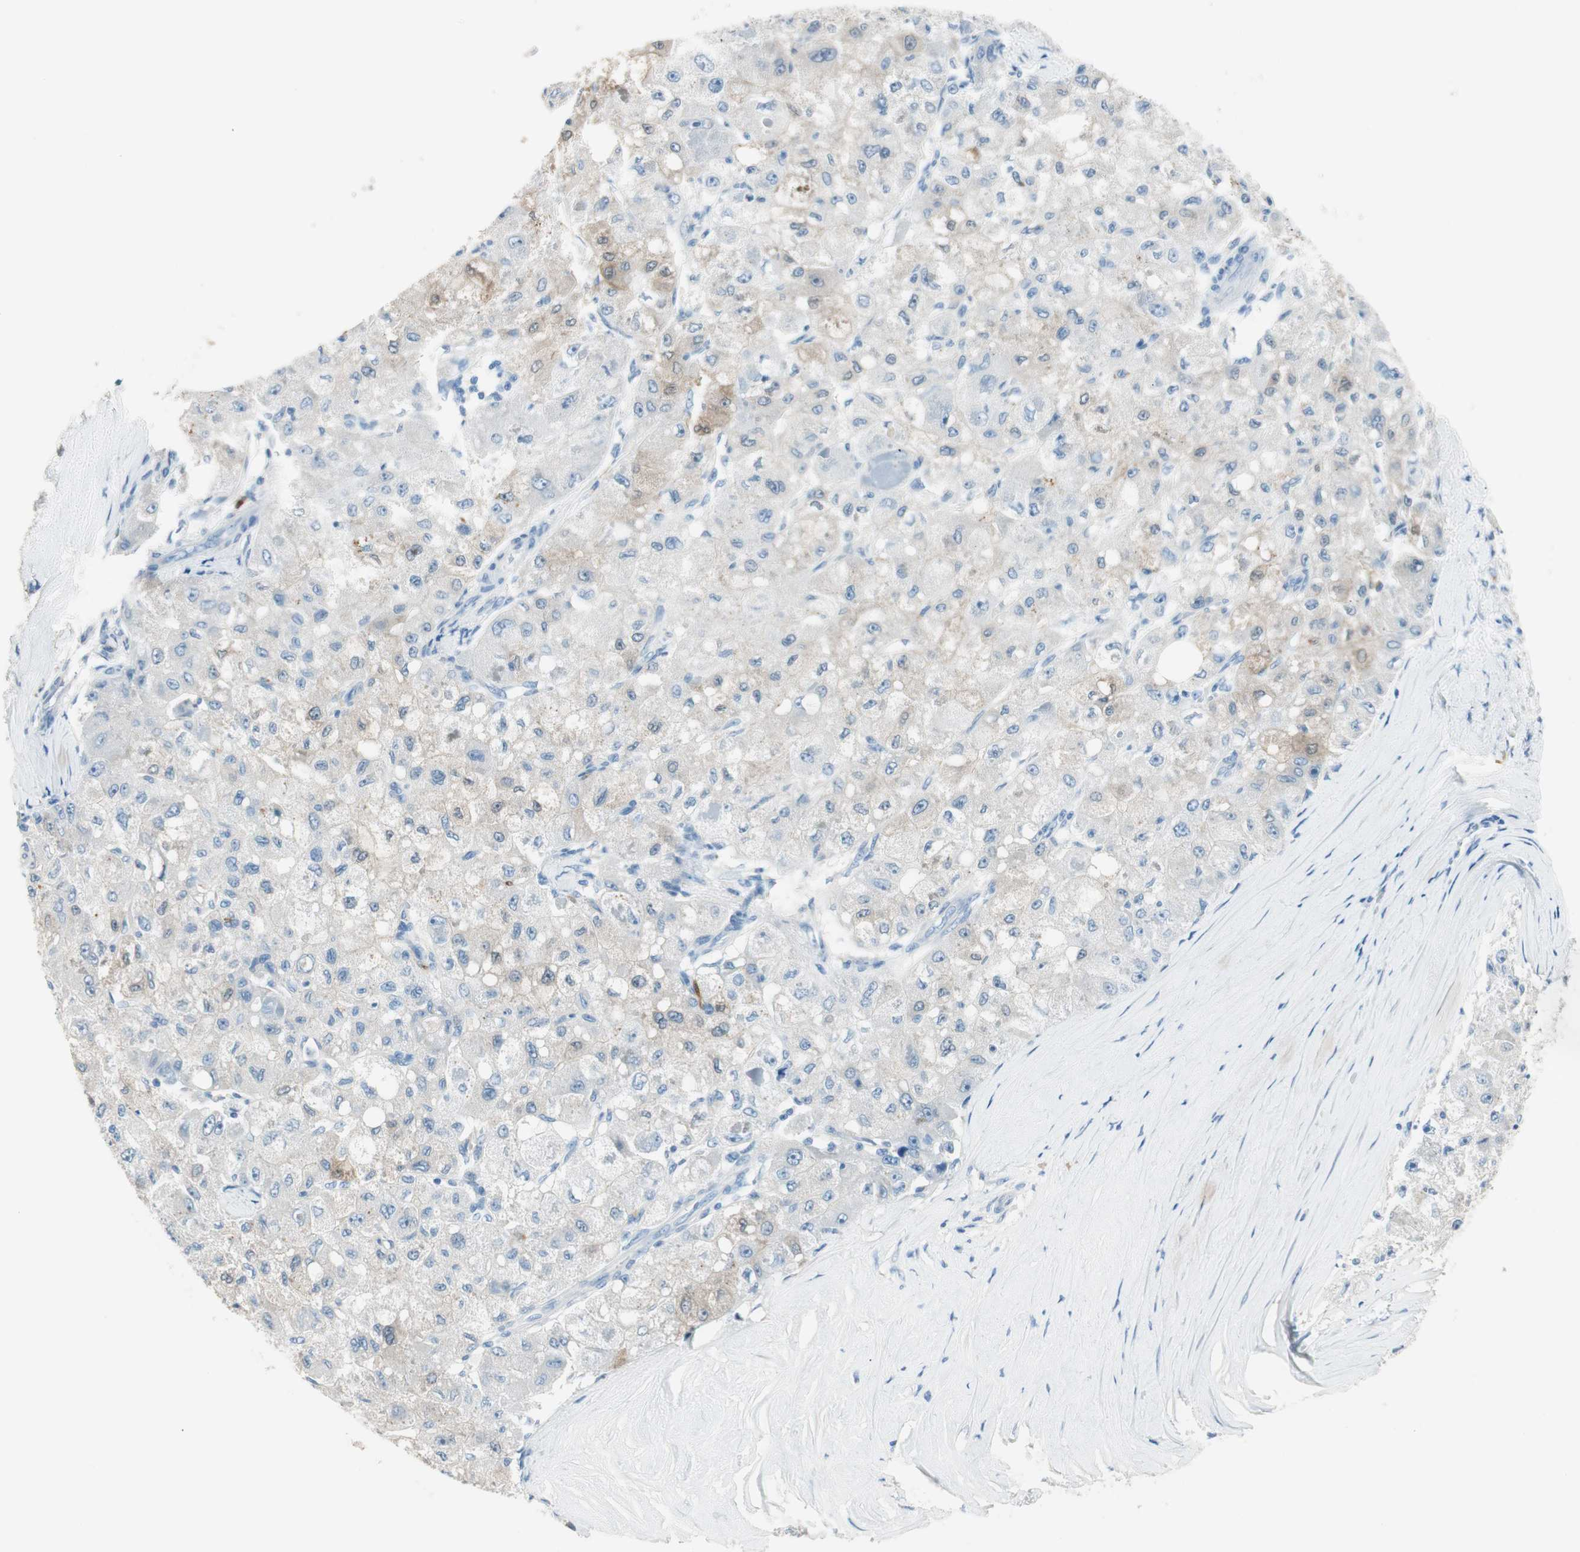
{"staining": {"intensity": "moderate", "quantity": "<25%", "location": "cytoplasmic/membranous"}, "tissue": "liver cancer", "cell_type": "Tumor cells", "image_type": "cancer", "snomed": [{"axis": "morphology", "description": "Carcinoma, Hepatocellular, NOS"}, {"axis": "topography", "description": "Liver"}], "caption": "Immunohistochemical staining of human liver cancer shows low levels of moderate cytoplasmic/membranous protein staining in about <25% of tumor cells.", "gene": "HPGD", "patient": {"sex": "male", "age": 80}}